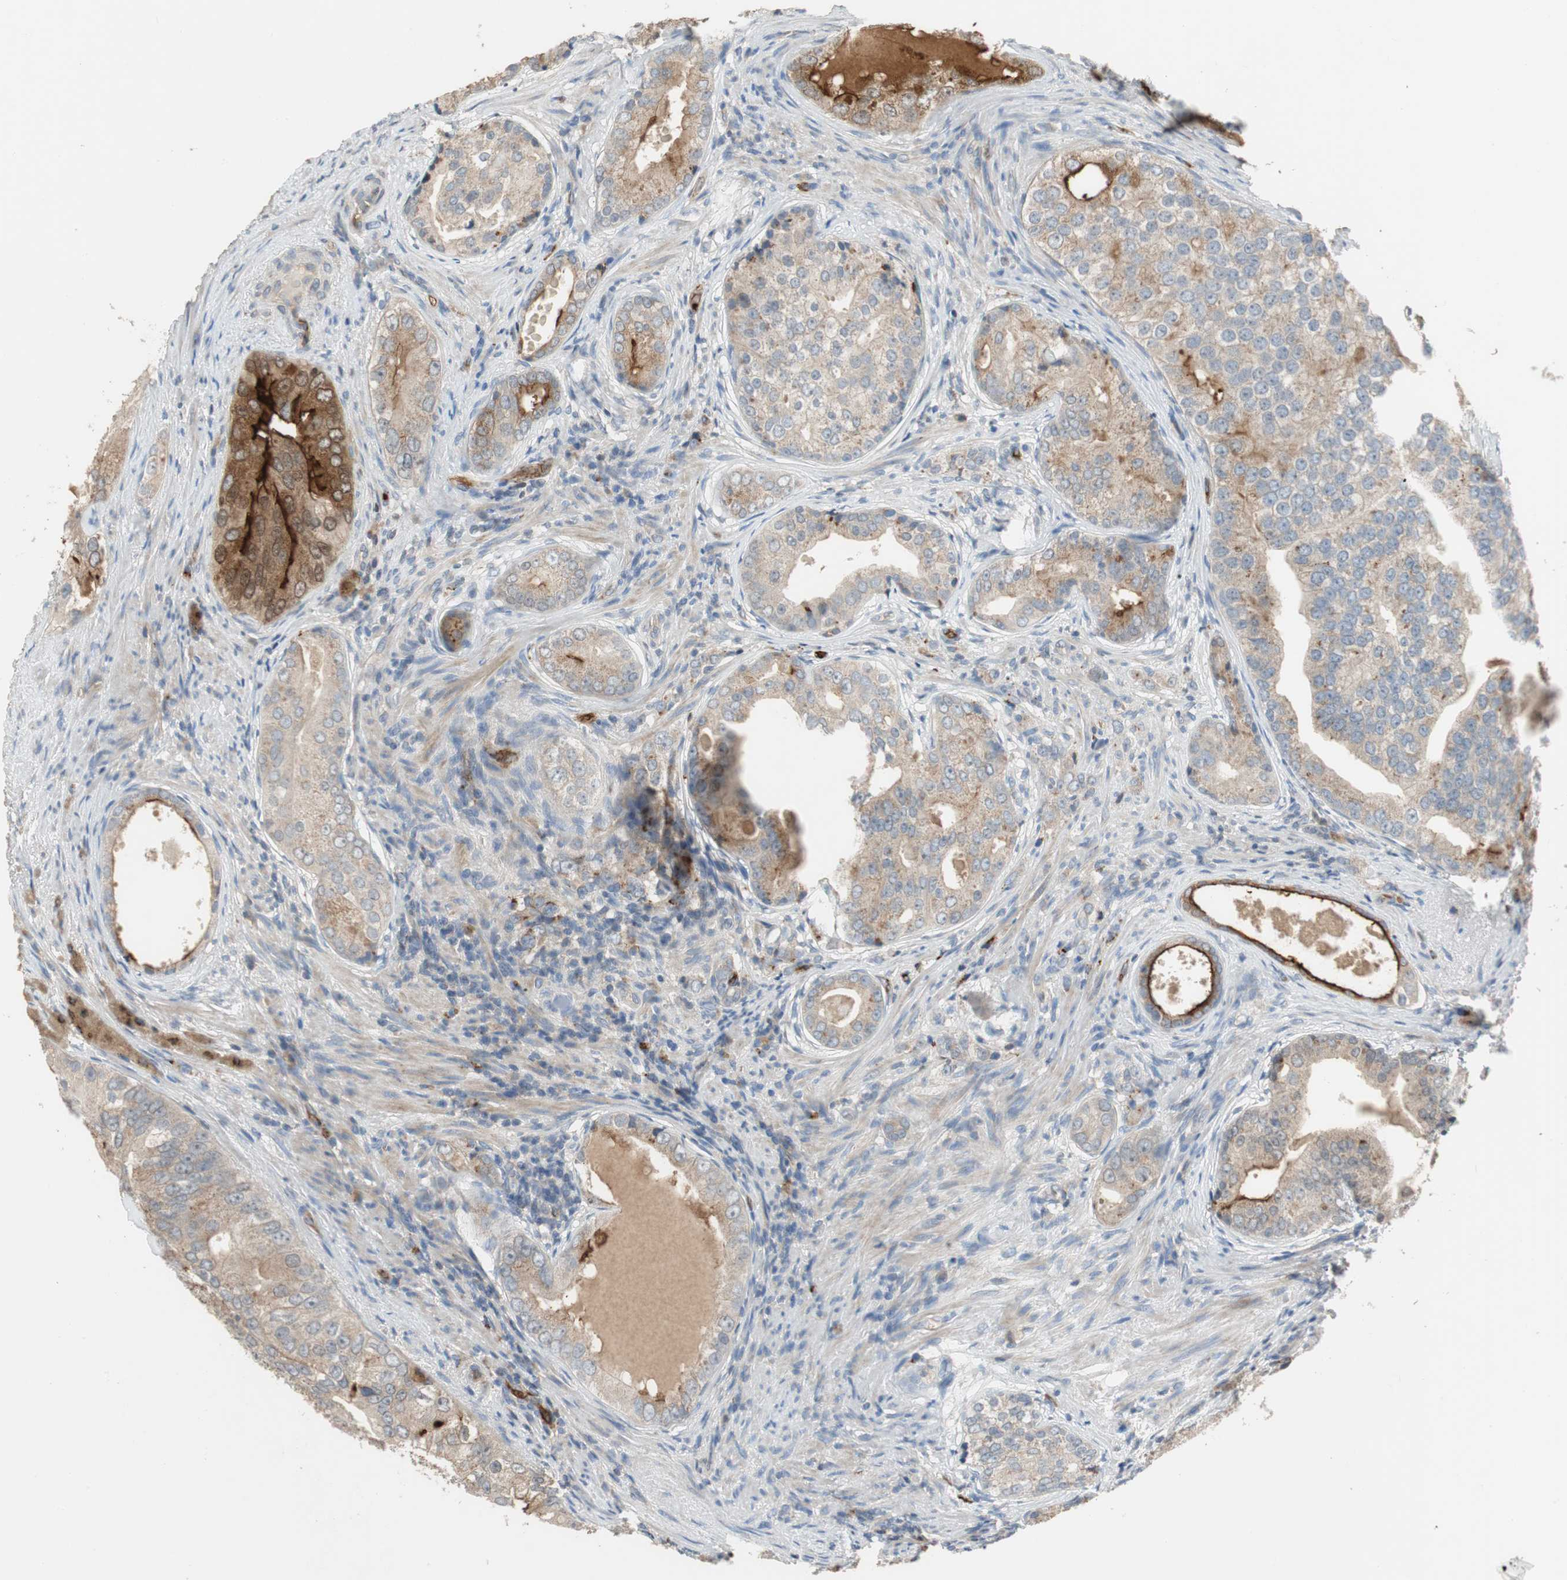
{"staining": {"intensity": "weak", "quantity": "<25%", "location": "cytoplasmic/membranous"}, "tissue": "prostate cancer", "cell_type": "Tumor cells", "image_type": "cancer", "snomed": [{"axis": "morphology", "description": "Adenocarcinoma, High grade"}, {"axis": "topography", "description": "Prostate"}], "caption": "Tumor cells show no significant positivity in adenocarcinoma (high-grade) (prostate).", "gene": "ALPL", "patient": {"sex": "male", "age": 66}}